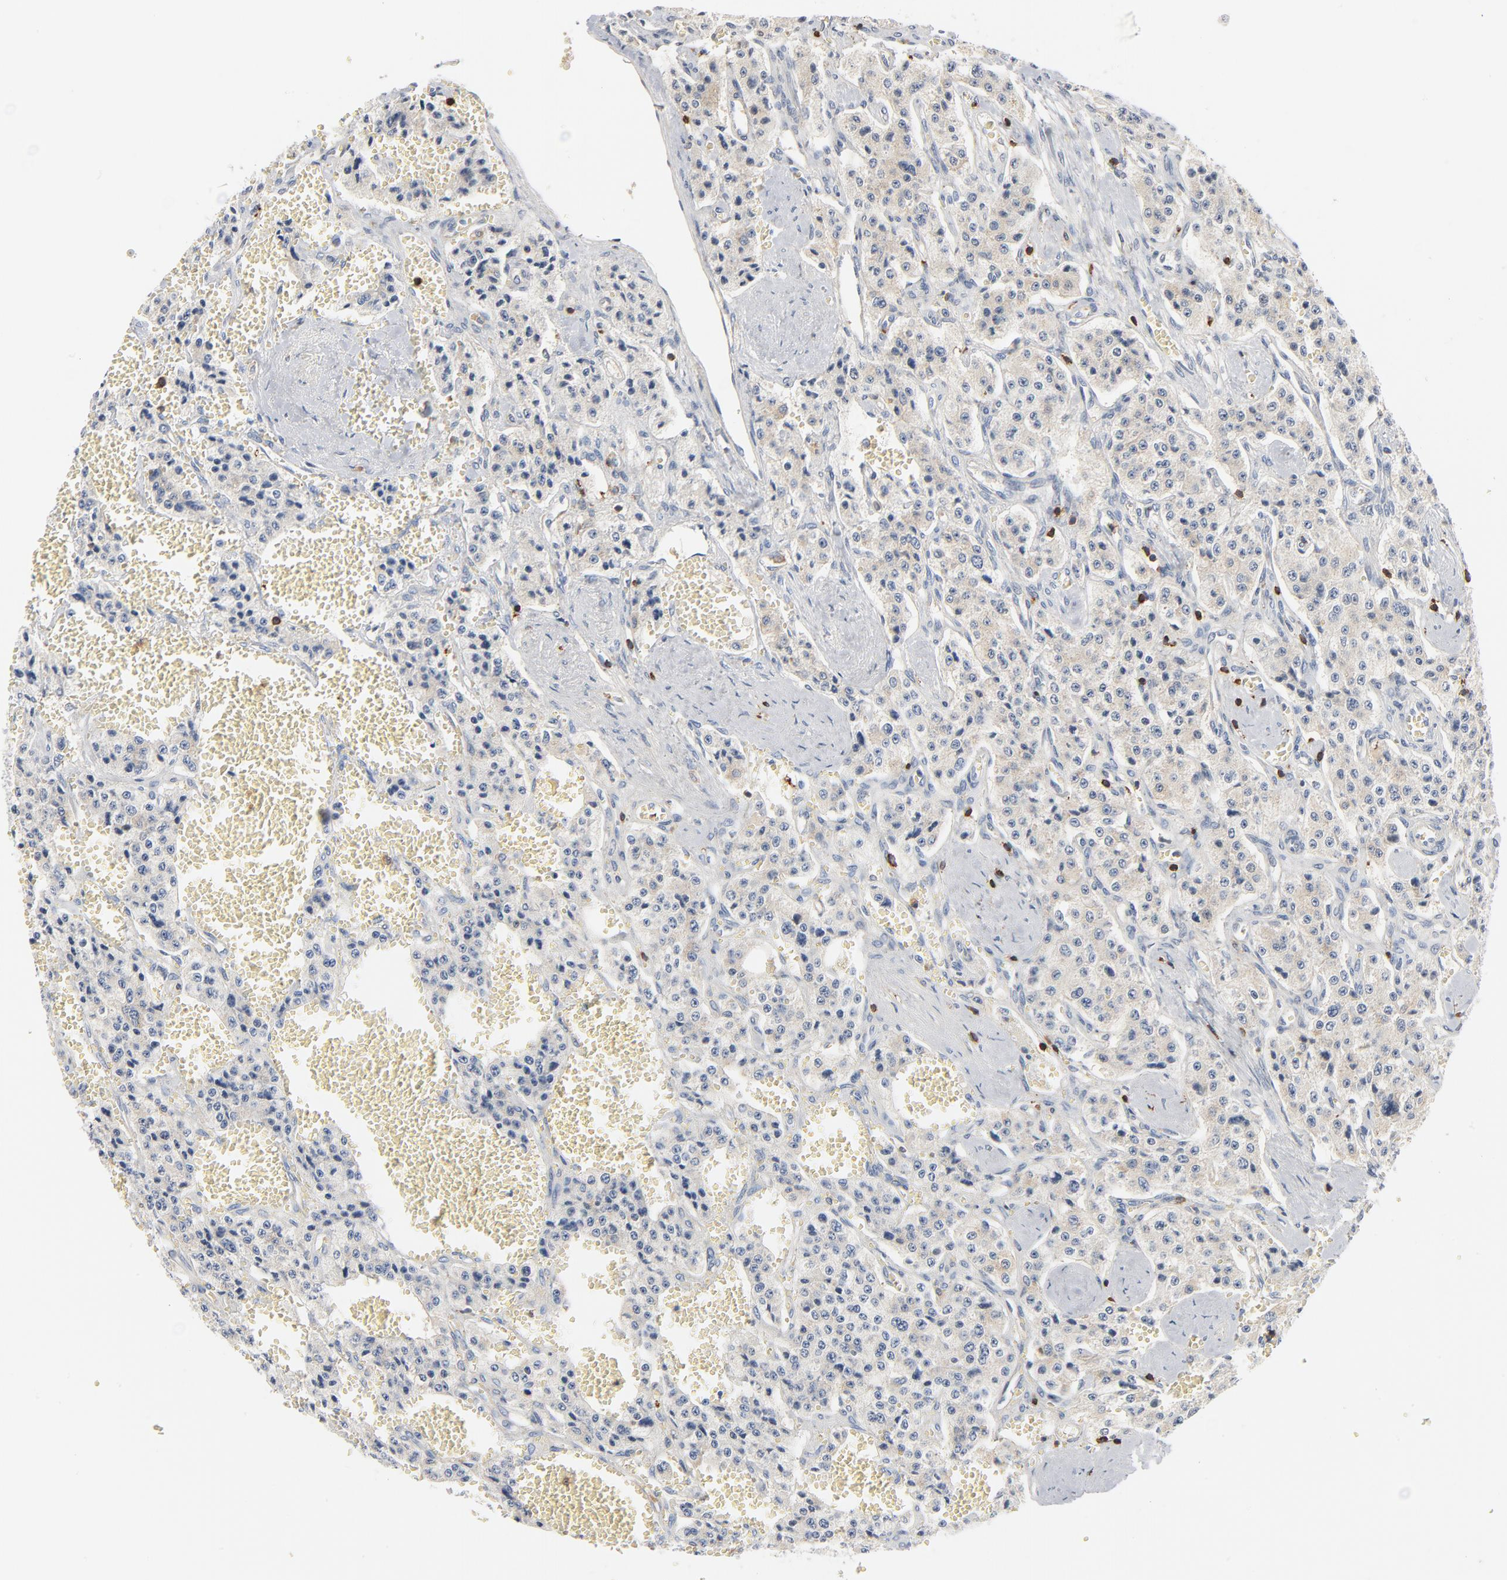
{"staining": {"intensity": "weak", "quantity": "25%-75%", "location": "cytoplasmic/membranous"}, "tissue": "carcinoid", "cell_type": "Tumor cells", "image_type": "cancer", "snomed": [{"axis": "morphology", "description": "Carcinoid, malignant, NOS"}, {"axis": "topography", "description": "Small intestine"}], "caption": "This image shows IHC staining of human malignant carcinoid, with low weak cytoplasmic/membranous positivity in approximately 25%-75% of tumor cells.", "gene": "SH3KBP1", "patient": {"sex": "male", "age": 52}}